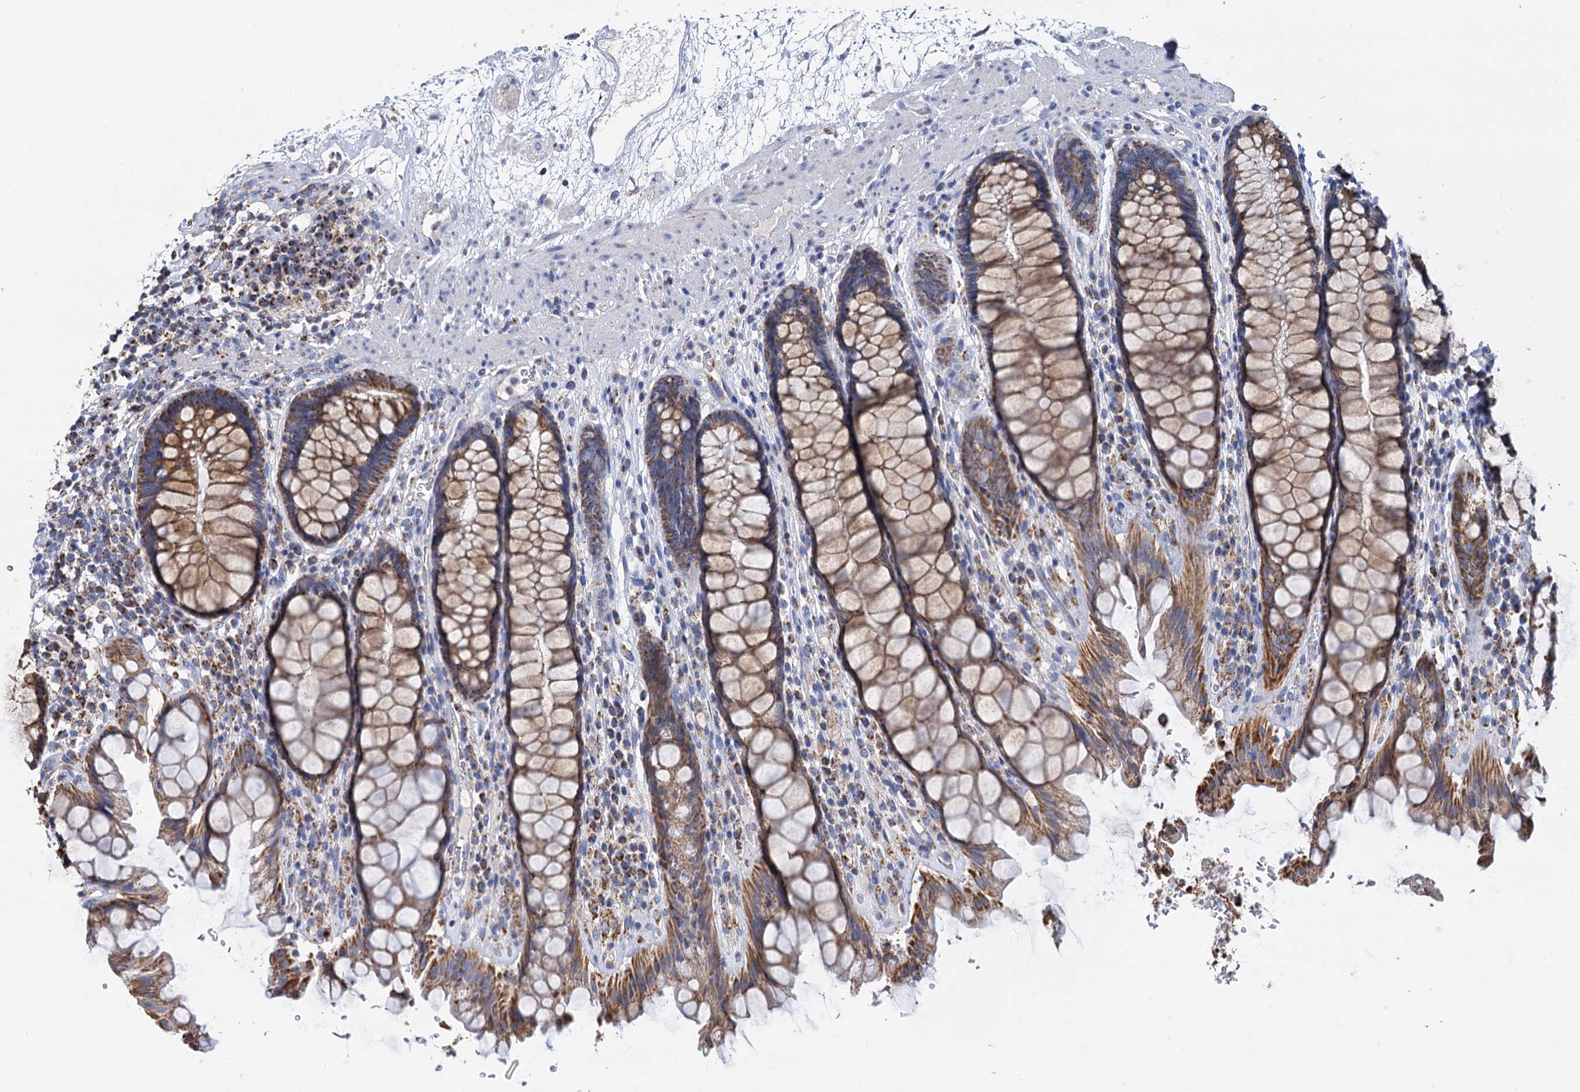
{"staining": {"intensity": "strong", "quantity": ">75%", "location": "cytoplasmic/membranous"}, "tissue": "rectum", "cell_type": "Glandular cells", "image_type": "normal", "snomed": [{"axis": "morphology", "description": "Normal tissue, NOS"}, {"axis": "topography", "description": "Rectum"}], "caption": "This photomicrograph exhibits IHC staining of benign human rectum, with high strong cytoplasmic/membranous expression in approximately >75% of glandular cells.", "gene": "CCP110", "patient": {"sex": "male", "age": 64}}